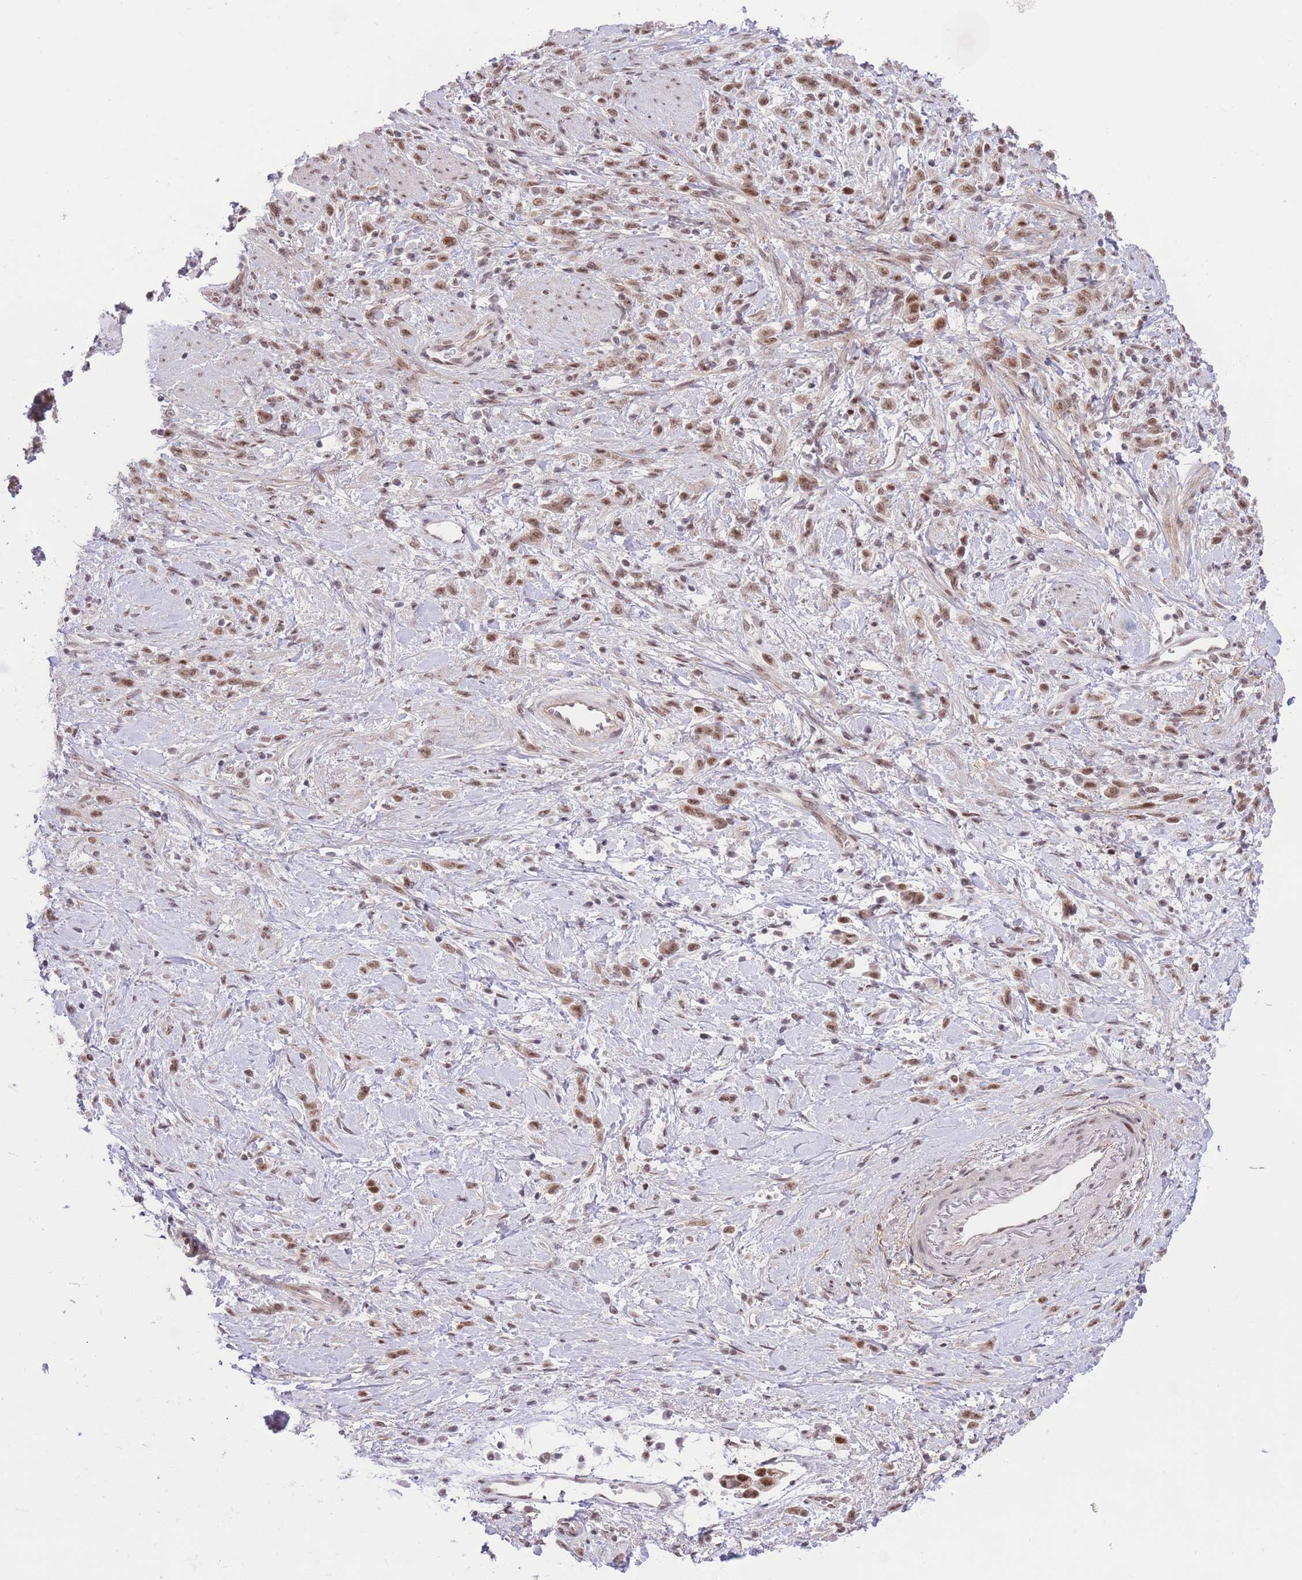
{"staining": {"intensity": "moderate", "quantity": ">75%", "location": "nuclear"}, "tissue": "stomach cancer", "cell_type": "Tumor cells", "image_type": "cancer", "snomed": [{"axis": "morphology", "description": "Adenocarcinoma, NOS"}, {"axis": "topography", "description": "Stomach"}], "caption": "A medium amount of moderate nuclear staining is appreciated in about >75% of tumor cells in stomach adenocarcinoma tissue. Nuclei are stained in blue.", "gene": "PCIF1", "patient": {"sex": "female", "age": 60}}